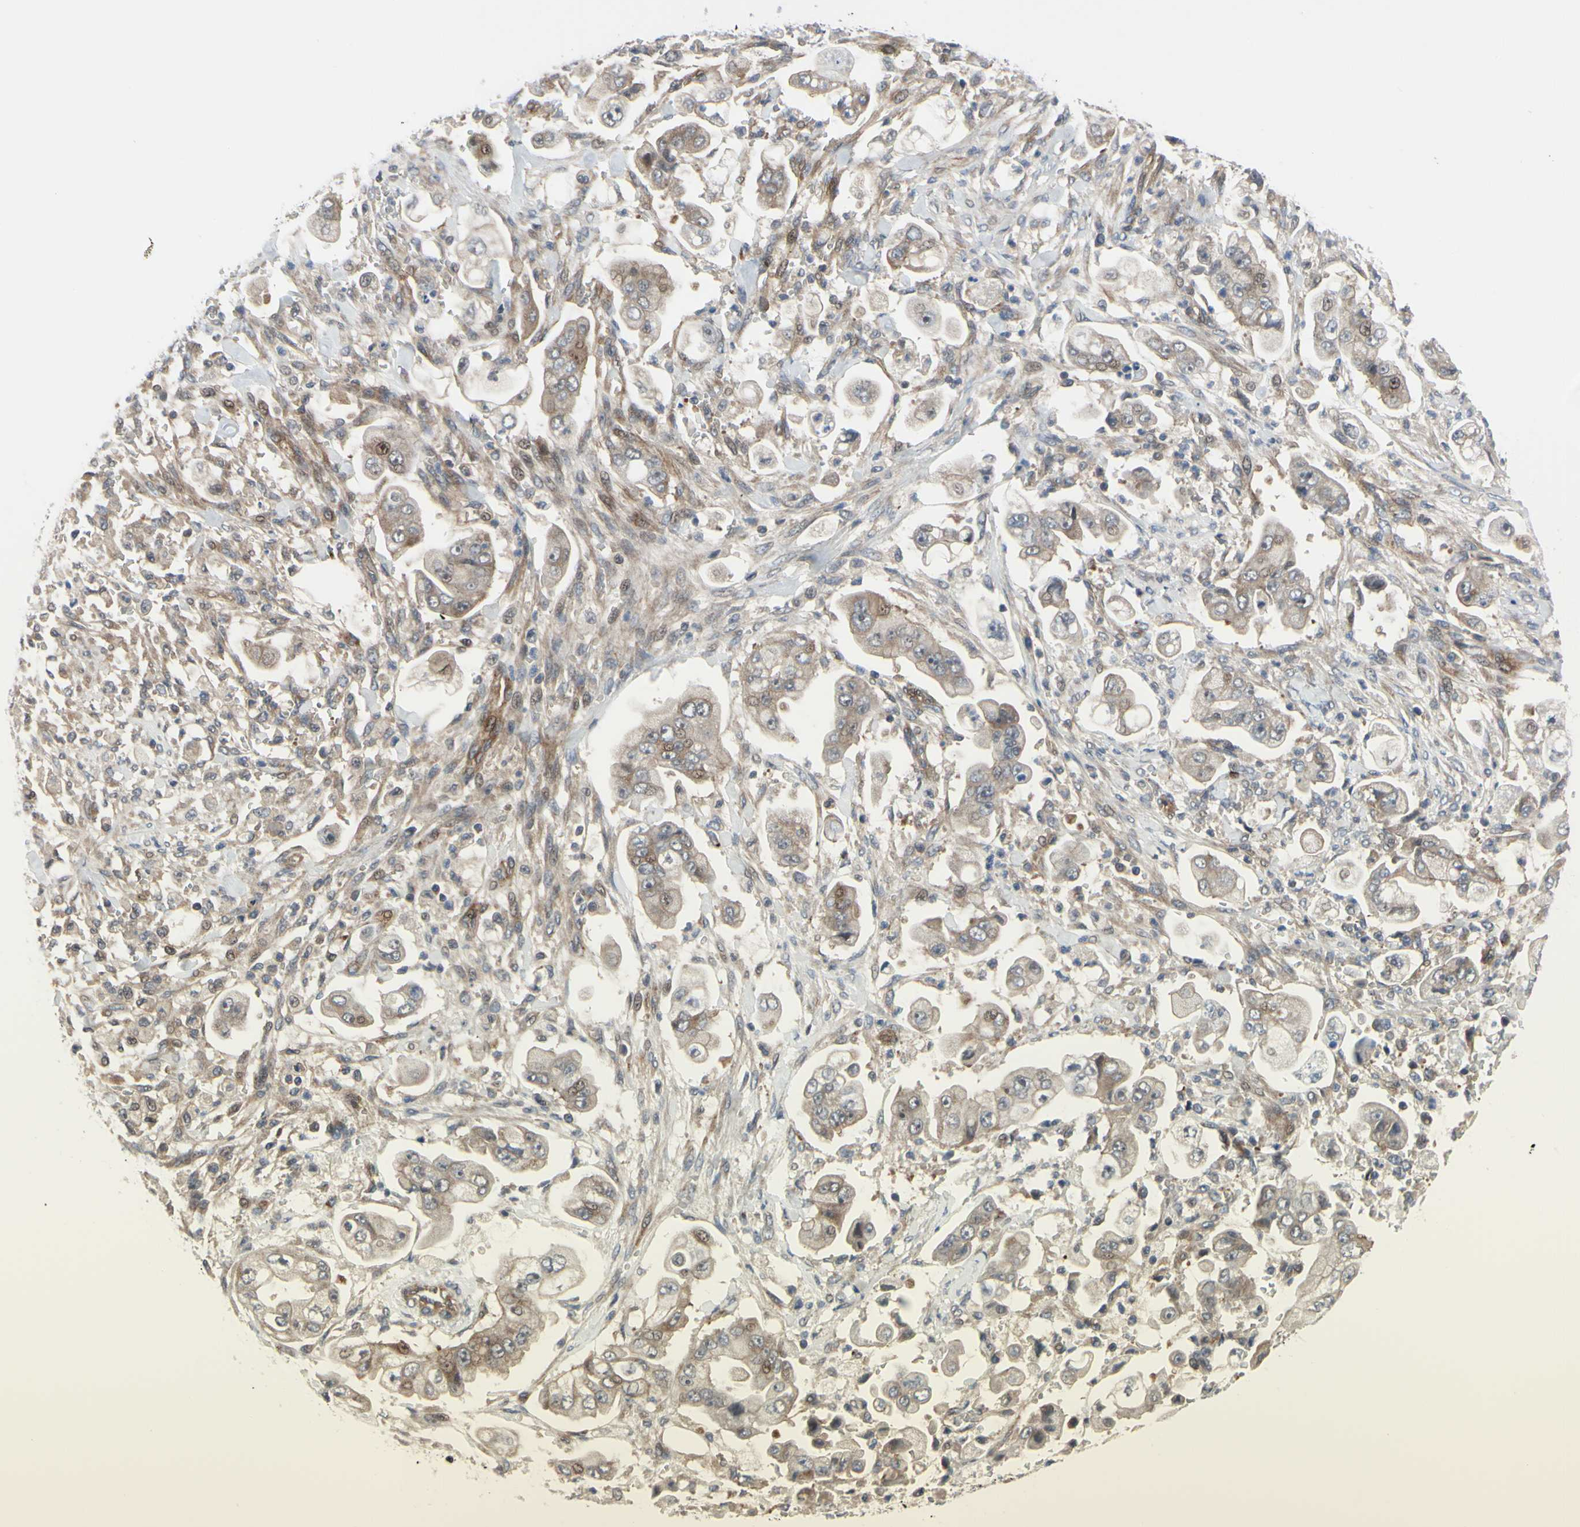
{"staining": {"intensity": "moderate", "quantity": ">75%", "location": "cytoplasmic/membranous"}, "tissue": "stomach cancer", "cell_type": "Tumor cells", "image_type": "cancer", "snomed": [{"axis": "morphology", "description": "Adenocarcinoma, NOS"}, {"axis": "topography", "description": "Stomach"}], "caption": "Immunohistochemistry (DAB) staining of human stomach adenocarcinoma displays moderate cytoplasmic/membranous protein staining in approximately >75% of tumor cells. (brown staining indicates protein expression, while blue staining denotes nuclei).", "gene": "COMMD9", "patient": {"sex": "male", "age": 62}}